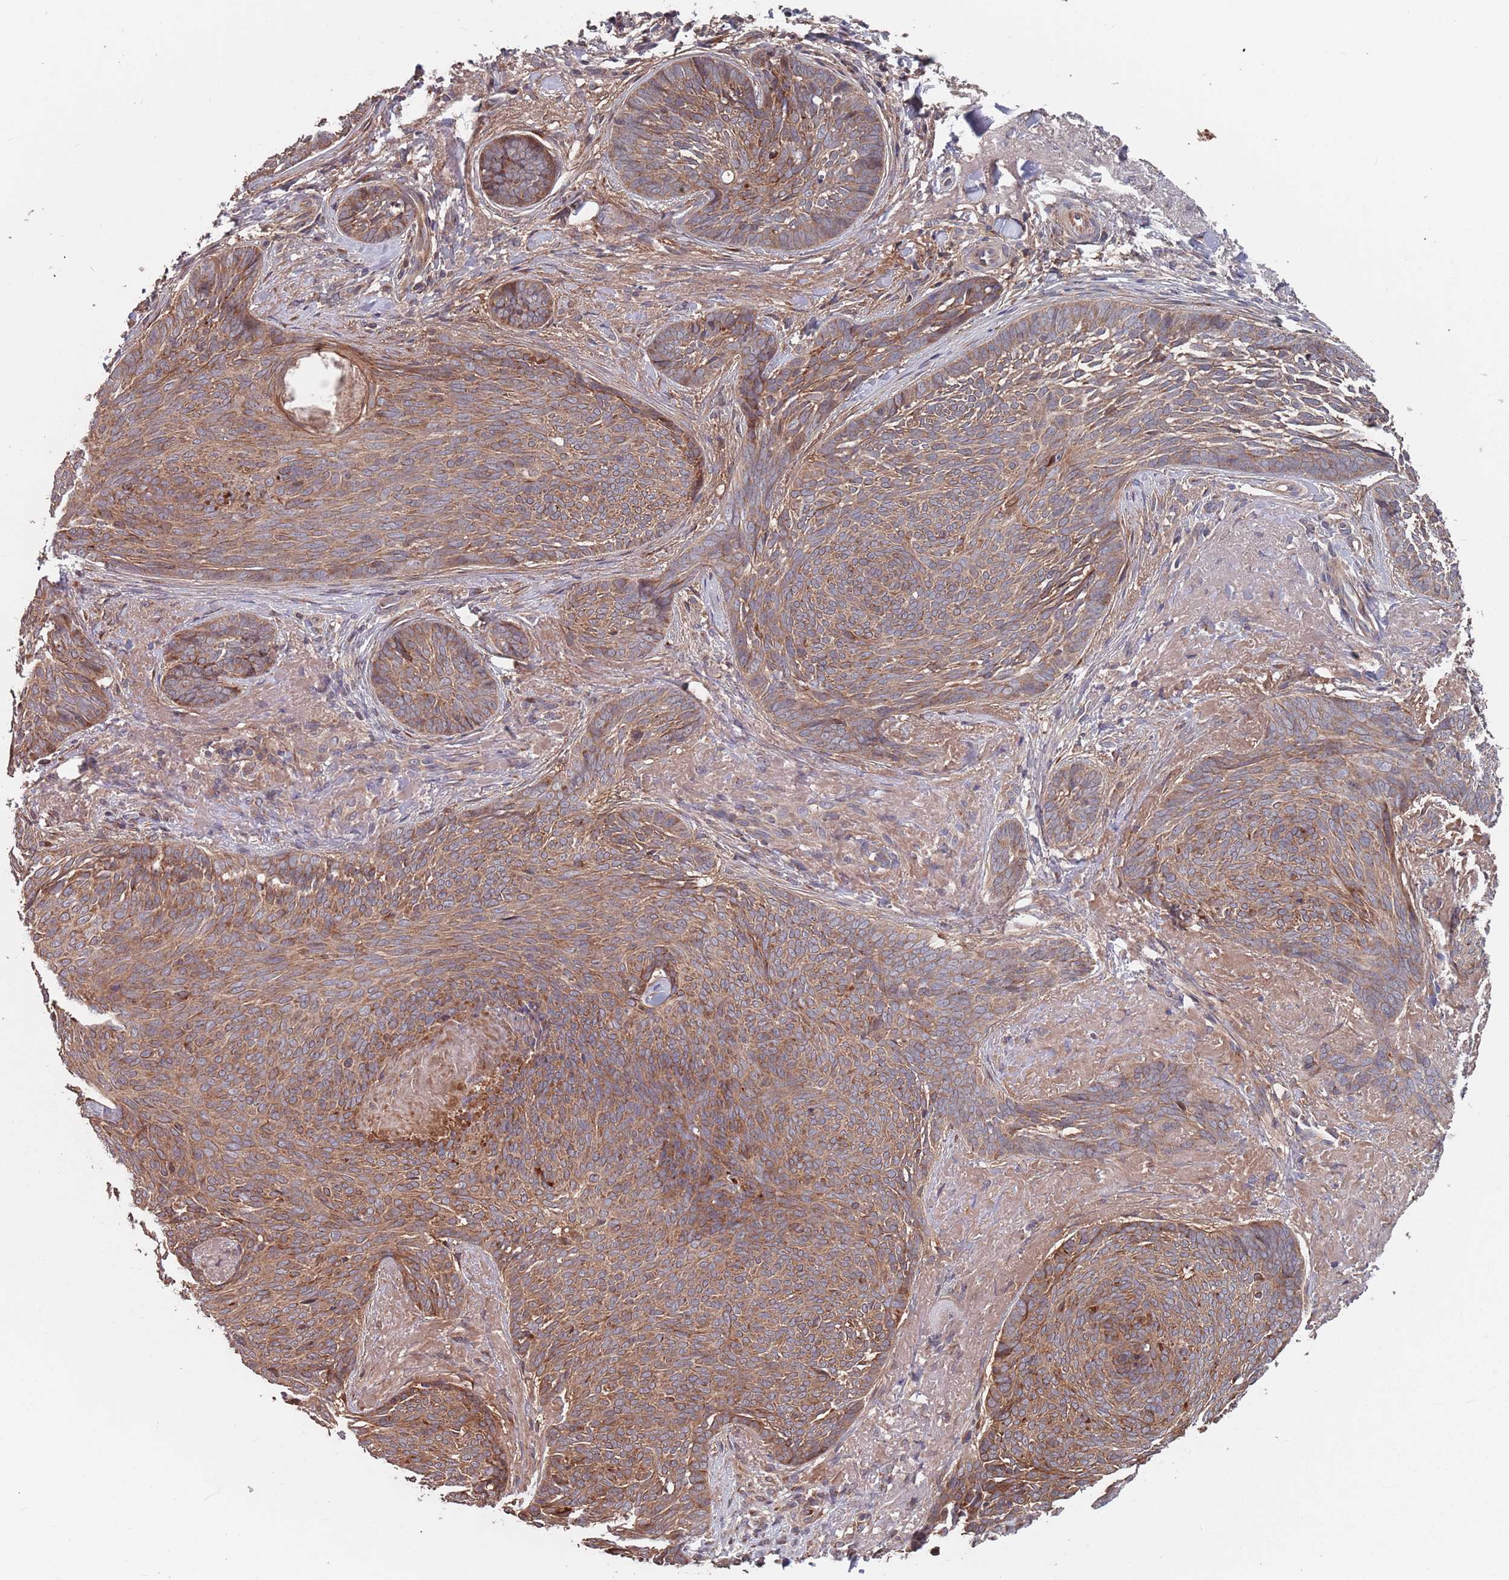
{"staining": {"intensity": "moderate", "quantity": ">75%", "location": "cytoplasmic/membranous"}, "tissue": "skin cancer", "cell_type": "Tumor cells", "image_type": "cancer", "snomed": [{"axis": "morphology", "description": "Basal cell carcinoma"}, {"axis": "topography", "description": "Skin"}], "caption": "Immunohistochemical staining of skin basal cell carcinoma shows medium levels of moderate cytoplasmic/membranous protein expression in approximately >75% of tumor cells.", "gene": "UNC45A", "patient": {"sex": "female", "age": 86}}